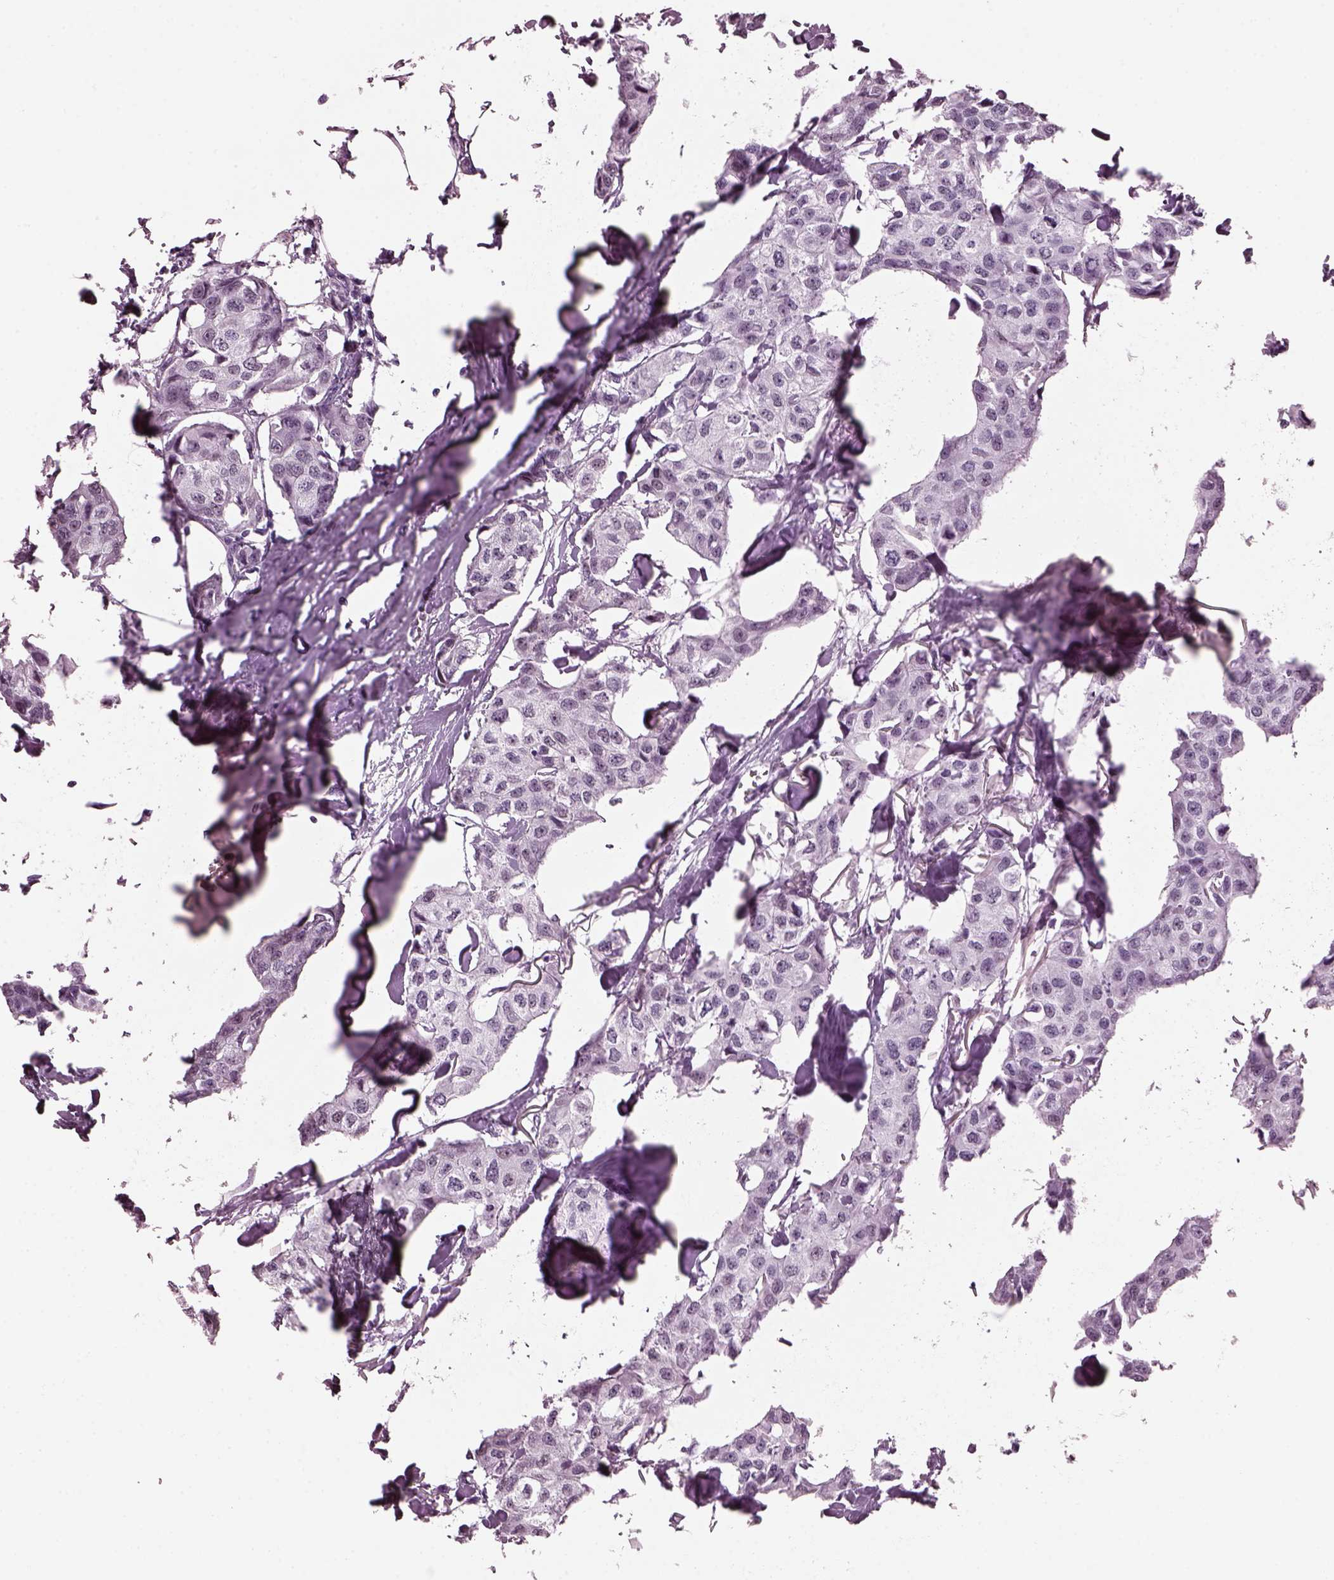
{"staining": {"intensity": "negative", "quantity": "none", "location": "none"}, "tissue": "breast cancer", "cell_type": "Tumor cells", "image_type": "cancer", "snomed": [{"axis": "morphology", "description": "Duct carcinoma"}, {"axis": "topography", "description": "Breast"}], "caption": "Tumor cells show no significant expression in breast intraductal carcinoma. (Brightfield microscopy of DAB immunohistochemistry (IHC) at high magnification).", "gene": "KRTAP3-2", "patient": {"sex": "female", "age": 80}}